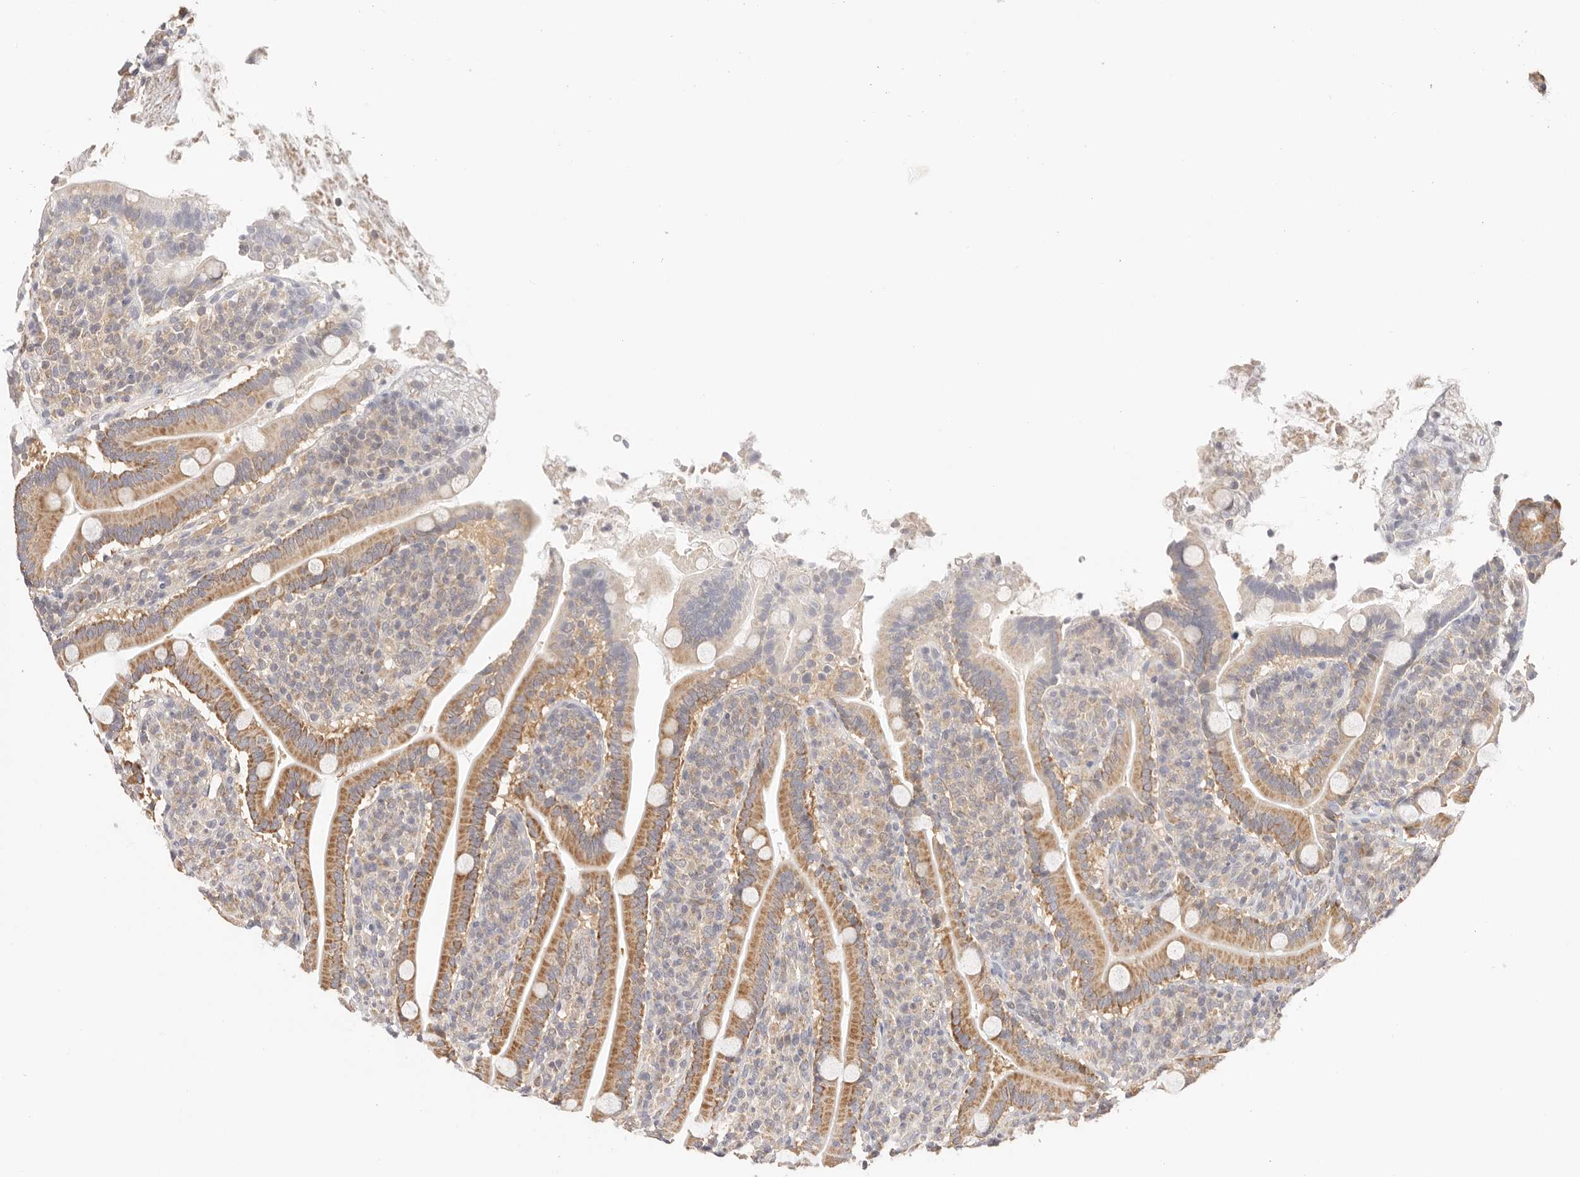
{"staining": {"intensity": "moderate", "quantity": ">75%", "location": "cytoplasmic/membranous"}, "tissue": "duodenum", "cell_type": "Glandular cells", "image_type": "normal", "snomed": [{"axis": "morphology", "description": "Normal tissue, NOS"}, {"axis": "topography", "description": "Duodenum"}], "caption": "Unremarkable duodenum shows moderate cytoplasmic/membranous staining in about >75% of glandular cells, visualized by immunohistochemistry.", "gene": "KCMF1", "patient": {"sex": "male", "age": 35}}